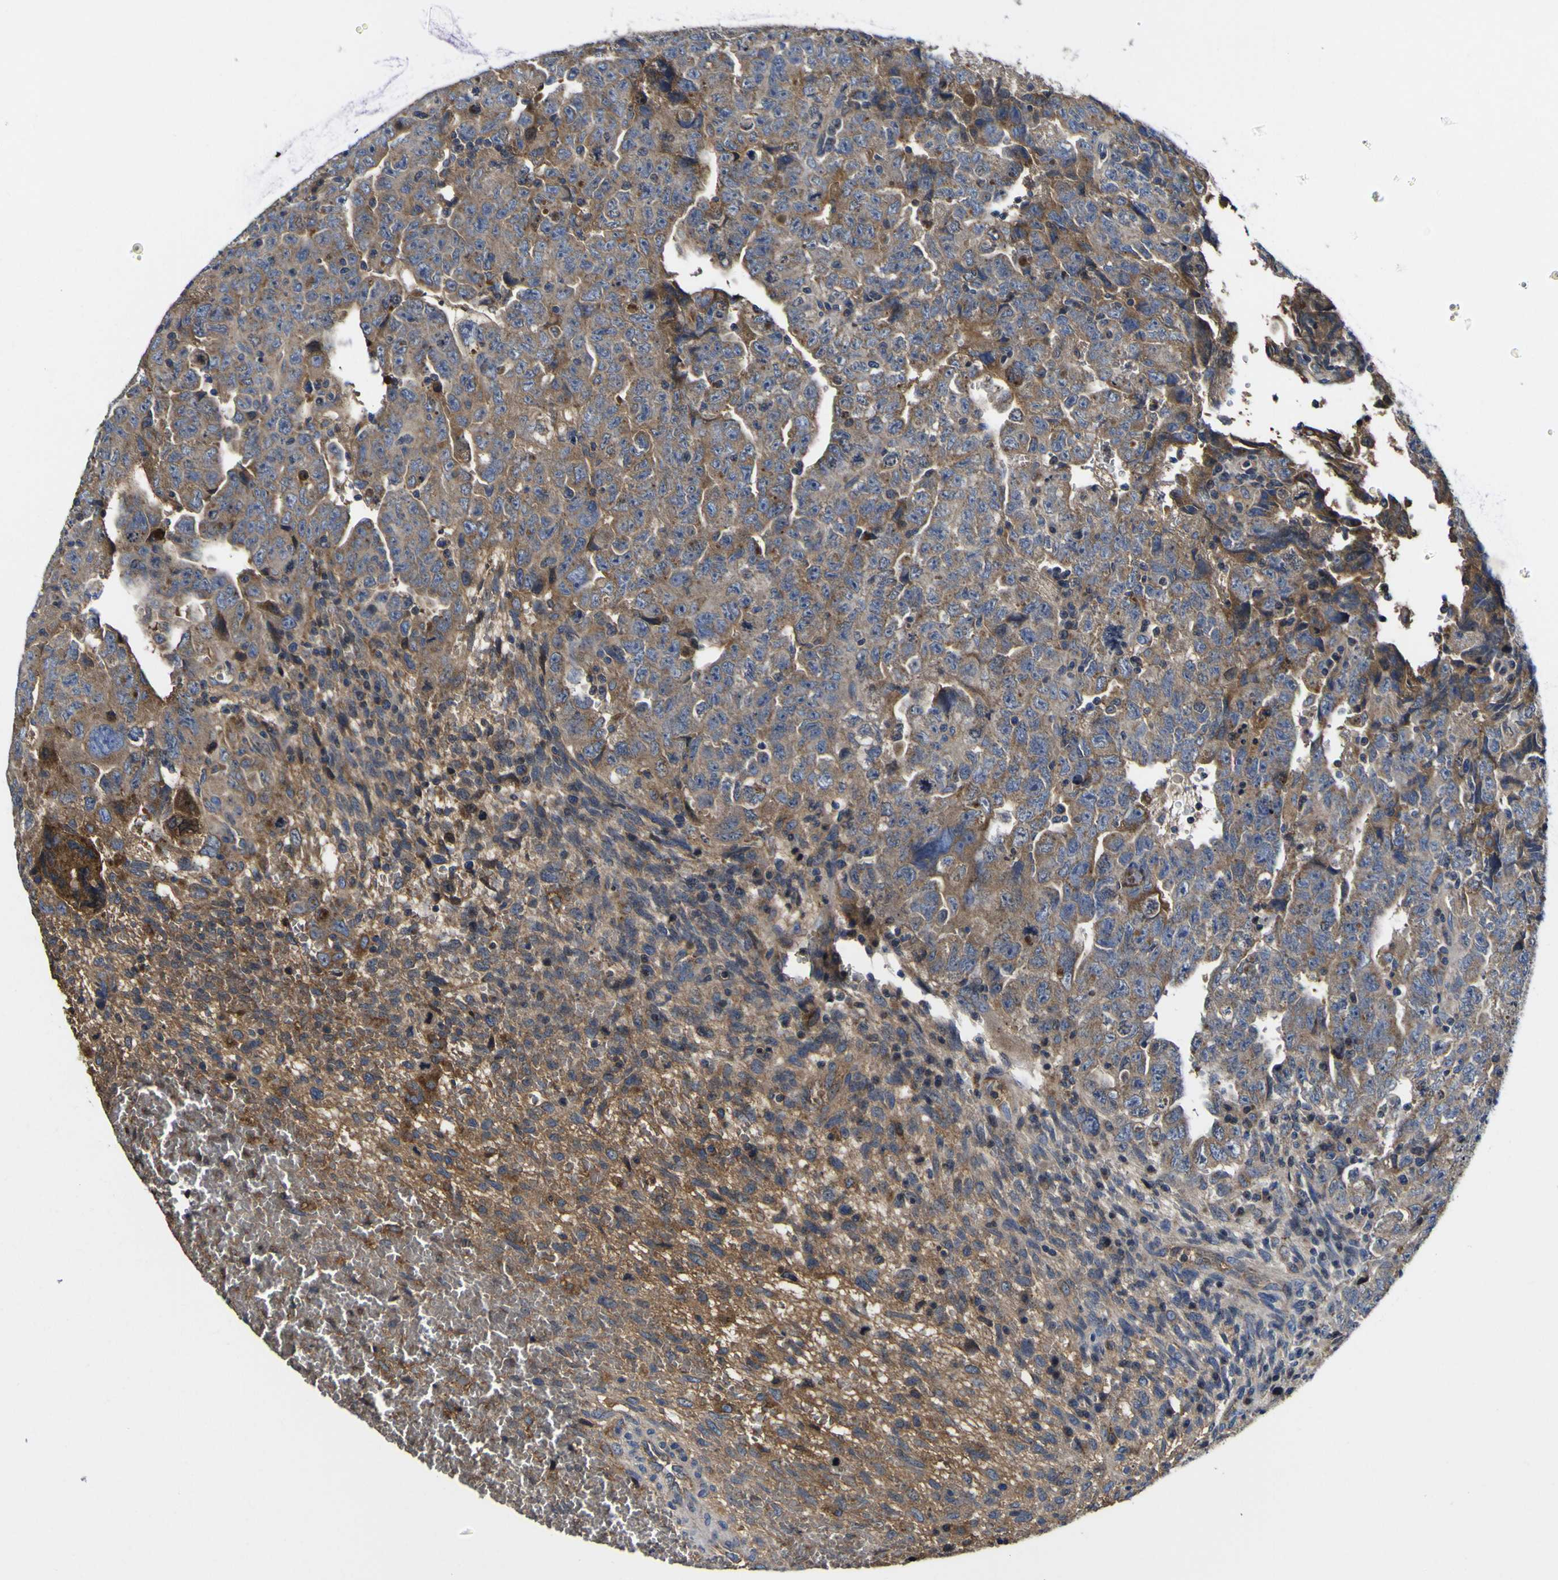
{"staining": {"intensity": "moderate", "quantity": ">75%", "location": "cytoplasmic/membranous"}, "tissue": "testis cancer", "cell_type": "Tumor cells", "image_type": "cancer", "snomed": [{"axis": "morphology", "description": "Carcinoma, Embryonal, NOS"}, {"axis": "topography", "description": "Testis"}], "caption": "An image of testis cancer (embryonal carcinoma) stained for a protein reveals moderate cytoplasmic/membranous brown staining in tumor cells.", "gene": "CCDC90B", "patient": {"sex": "male", "age": 28}}